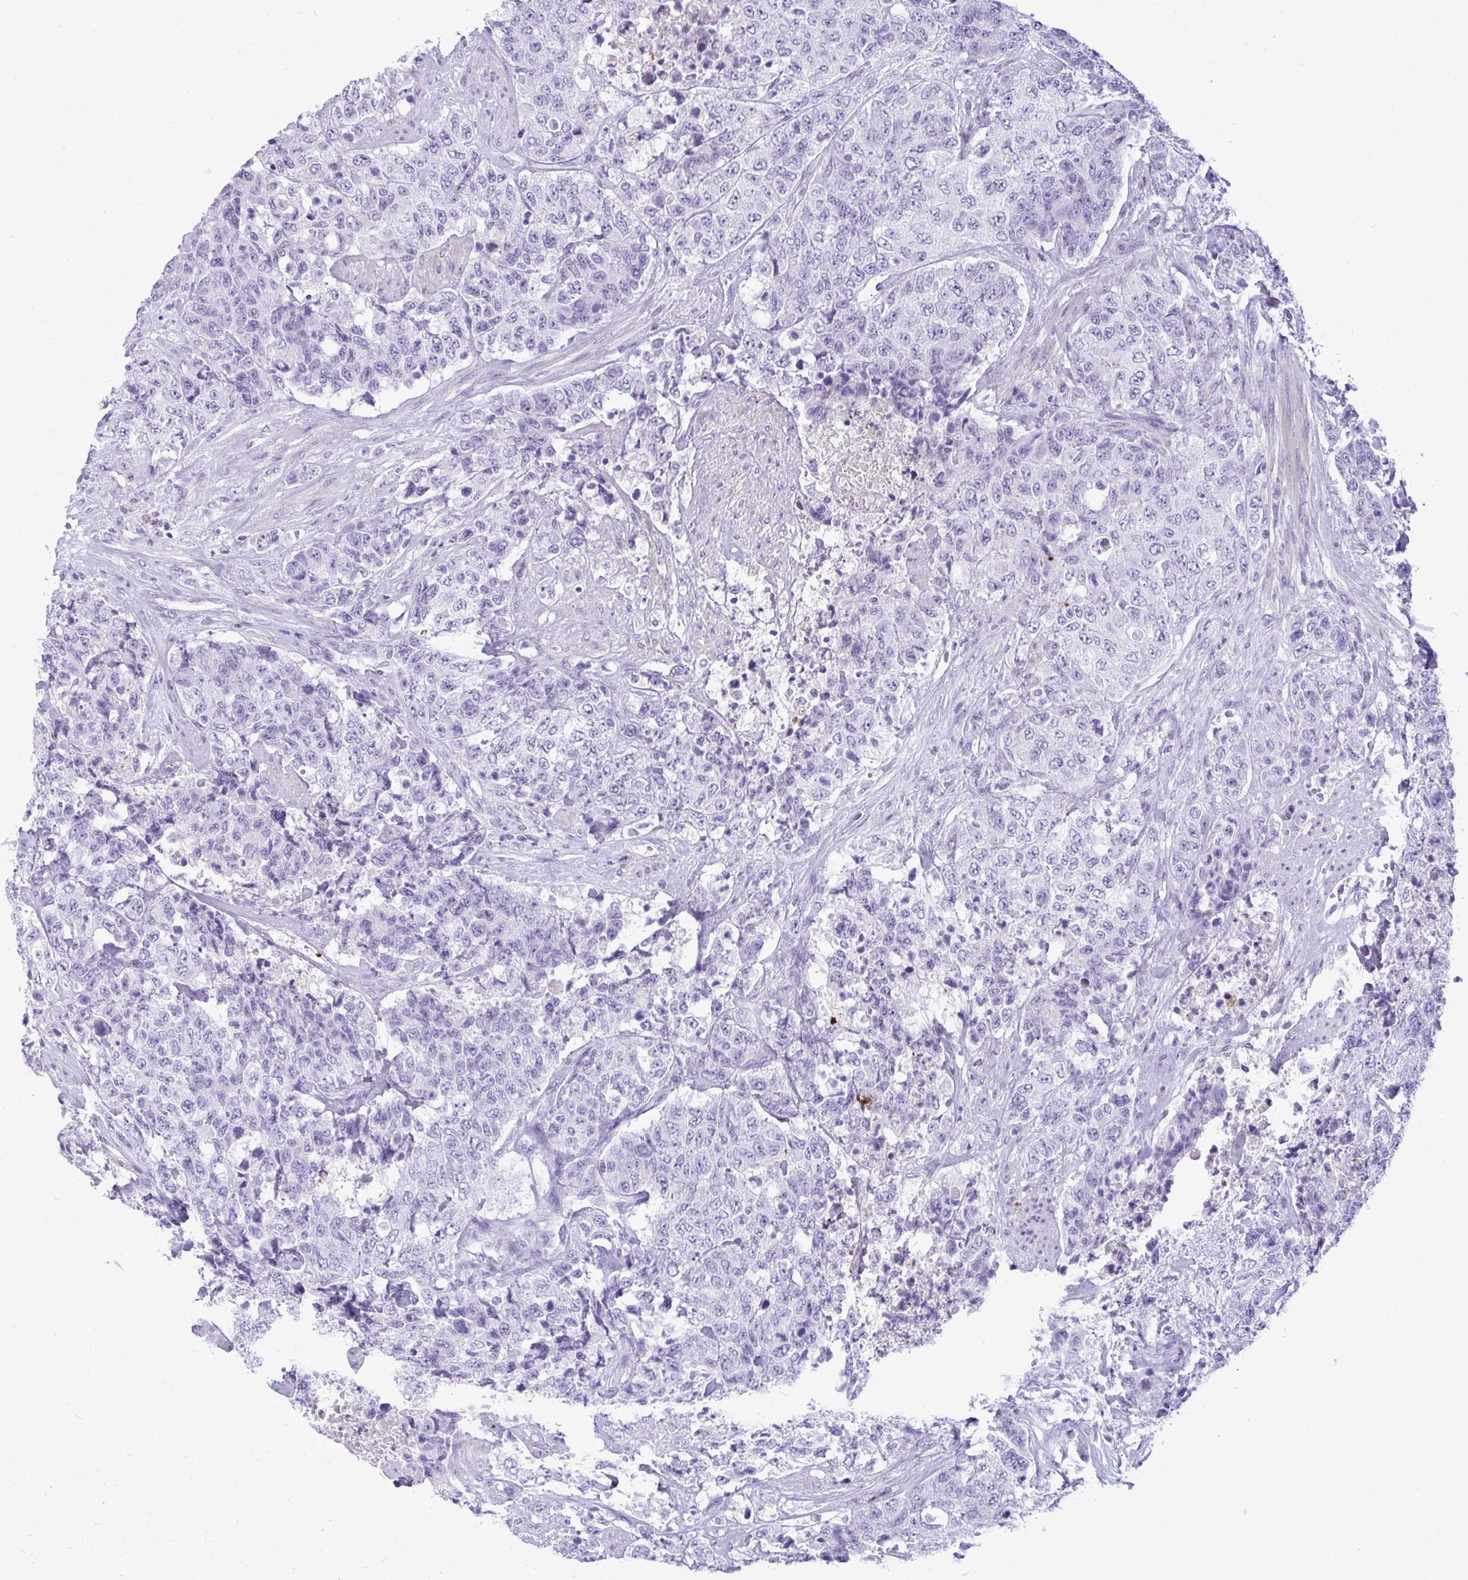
{"staining": {"intensity": "negative", "quantity": "none", "location": "none"}, "tissue": "urothelial cancer", "cell_type": "Tumor cells", "image_type": "cancer", "snomed": [{"axis": "morphology", "description": "Urothelial carcinoma, High grade"}, {"axis": "topography", "description": "Urinary bladder"}], "caption": "High magnification brightfield microscopy of urothelial cancer stained with DAB (brown) and counterstained with hematoxylin (blue): tumor cells show no significant staining. (Brightfield microscopy of DAB IHC at high magnification).", "gene": "ARHGAP42", "patient": {"sex": "female", "age": 78}}